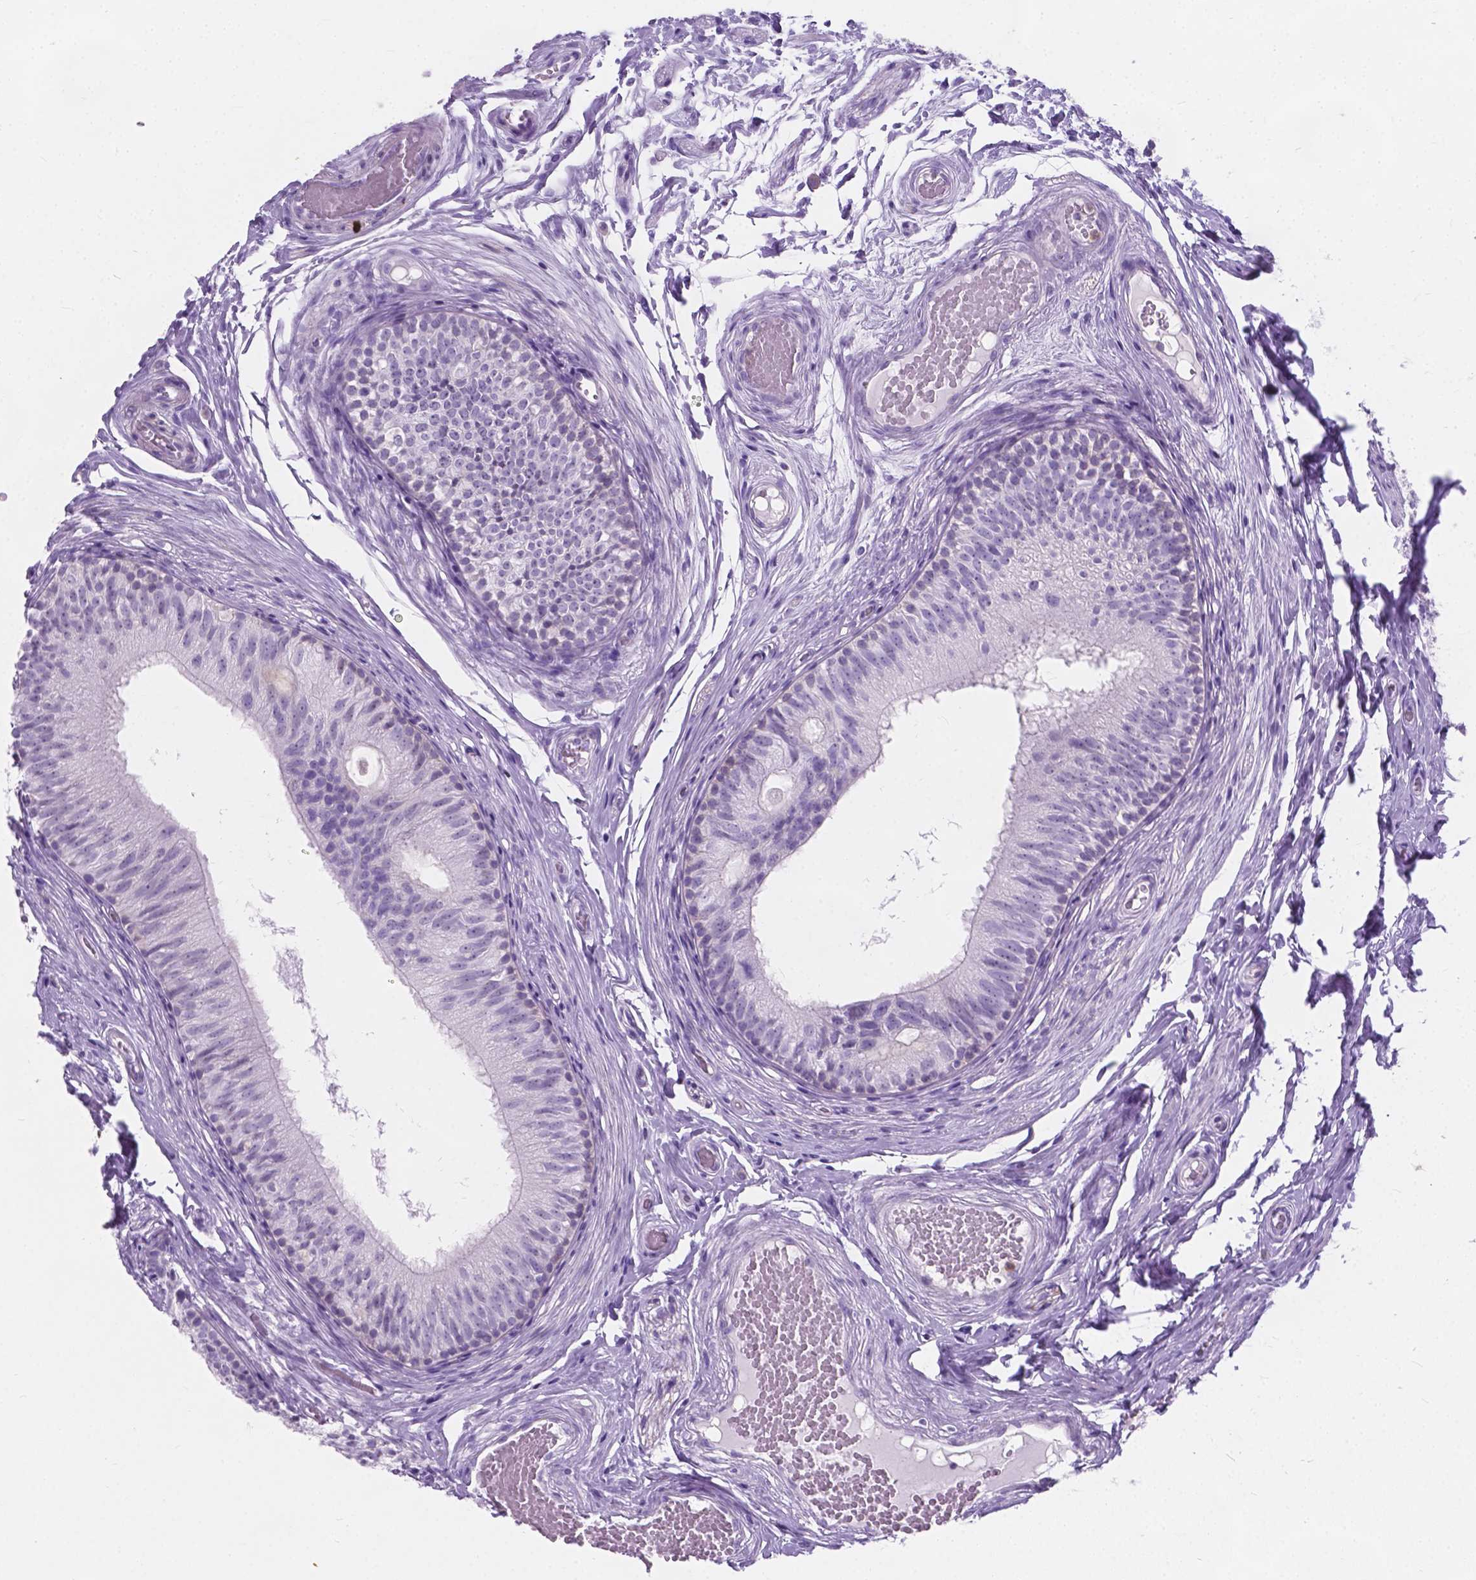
{"staining": {"intensity": "negative", "quantity": "none", "location": "none"}, "tissue": "epididymis", "cell_type": "Glandular cells", "image_type": "normal", "snomed": [{"axis": "morphology", "description": "Normal tissue, NOS"}, {"axis": "topography", "description": "Epididymis"}], "caption": "This is an immunohistochemistry (IHC) photomicrograph of benign human epididymis. There is no expression in glandular cells.", "gene": "KIAA0040", "patient": {"sex": "male", "age": 29}}